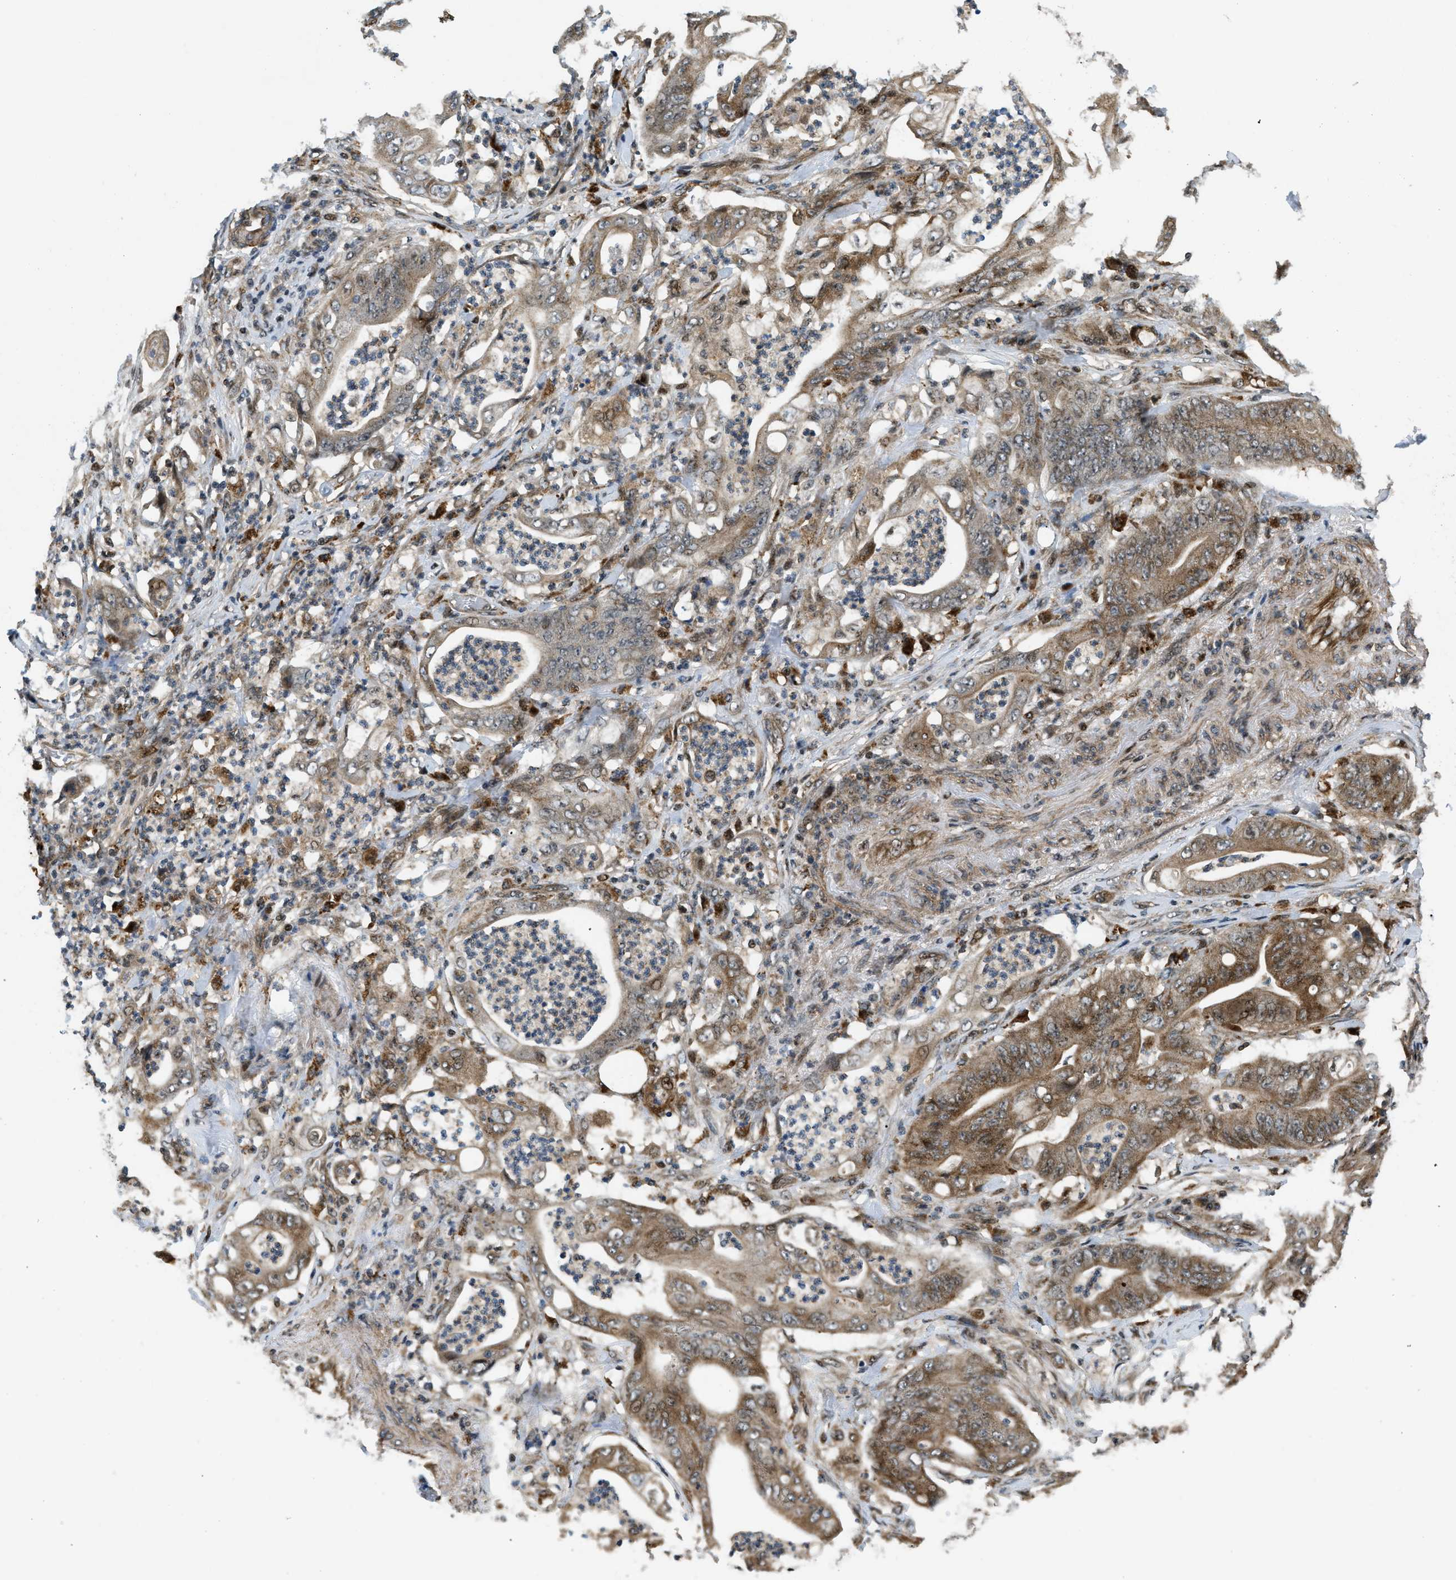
{"staining": {"intensity": "moderate", "quantity": ">75%", "location": "cytoplasmic/membranous,nuclear"}, "tissue": "stomach cancer", "cell_type": "Tumor cells", "image_type": "cancer", "snomed": [{"axis": "morphology", "description": "Adenocarcinoma, NOS"}, {"axis": "topography", "description": "Stomach"}], "caption": "Human adenocarcinoma (stomach) stained with a protein marker shows moderate staining in tumor cells.", "gene": "LTA4H", "patient": {"sex": "female", "age": 73}}